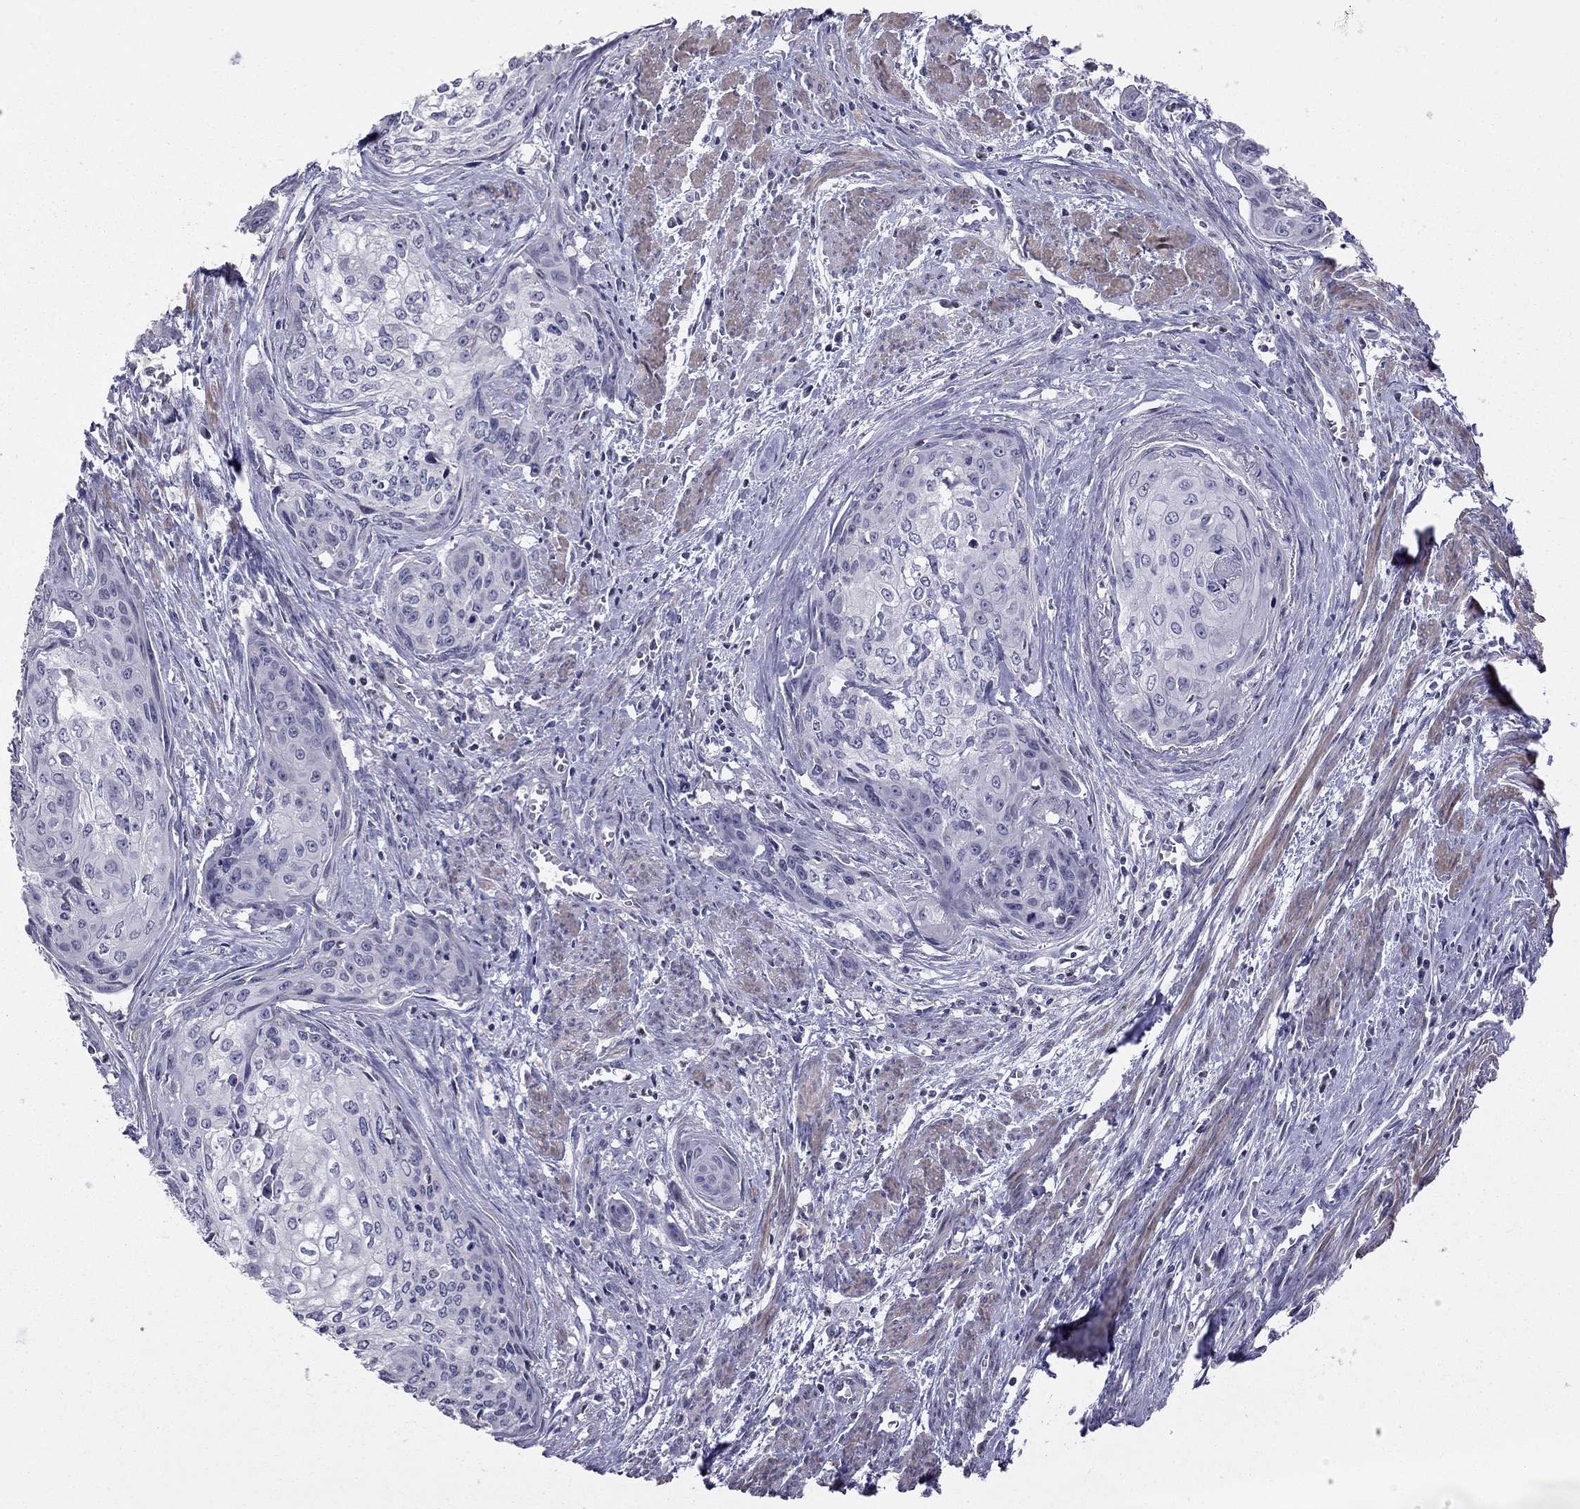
{"staining": {"intensity": "negative", "quantity": "none", "location": "none"}, "tissue": "cervical cancer", "cell_type": "Tumor cells", "image_type": "cancer", "snomed": [{"axis": "morphology", "description": "Squamous cell carcinoma, NOS"}, {"axis": "topography", "description": "Cervix"}], "caption": "Cervical squamous cell carcinoma was stained to show a protein in brown. There is no significant expression in tumor cells.", "gene": "LRRC39", "patient": {"sex": "female", "age": 58}}